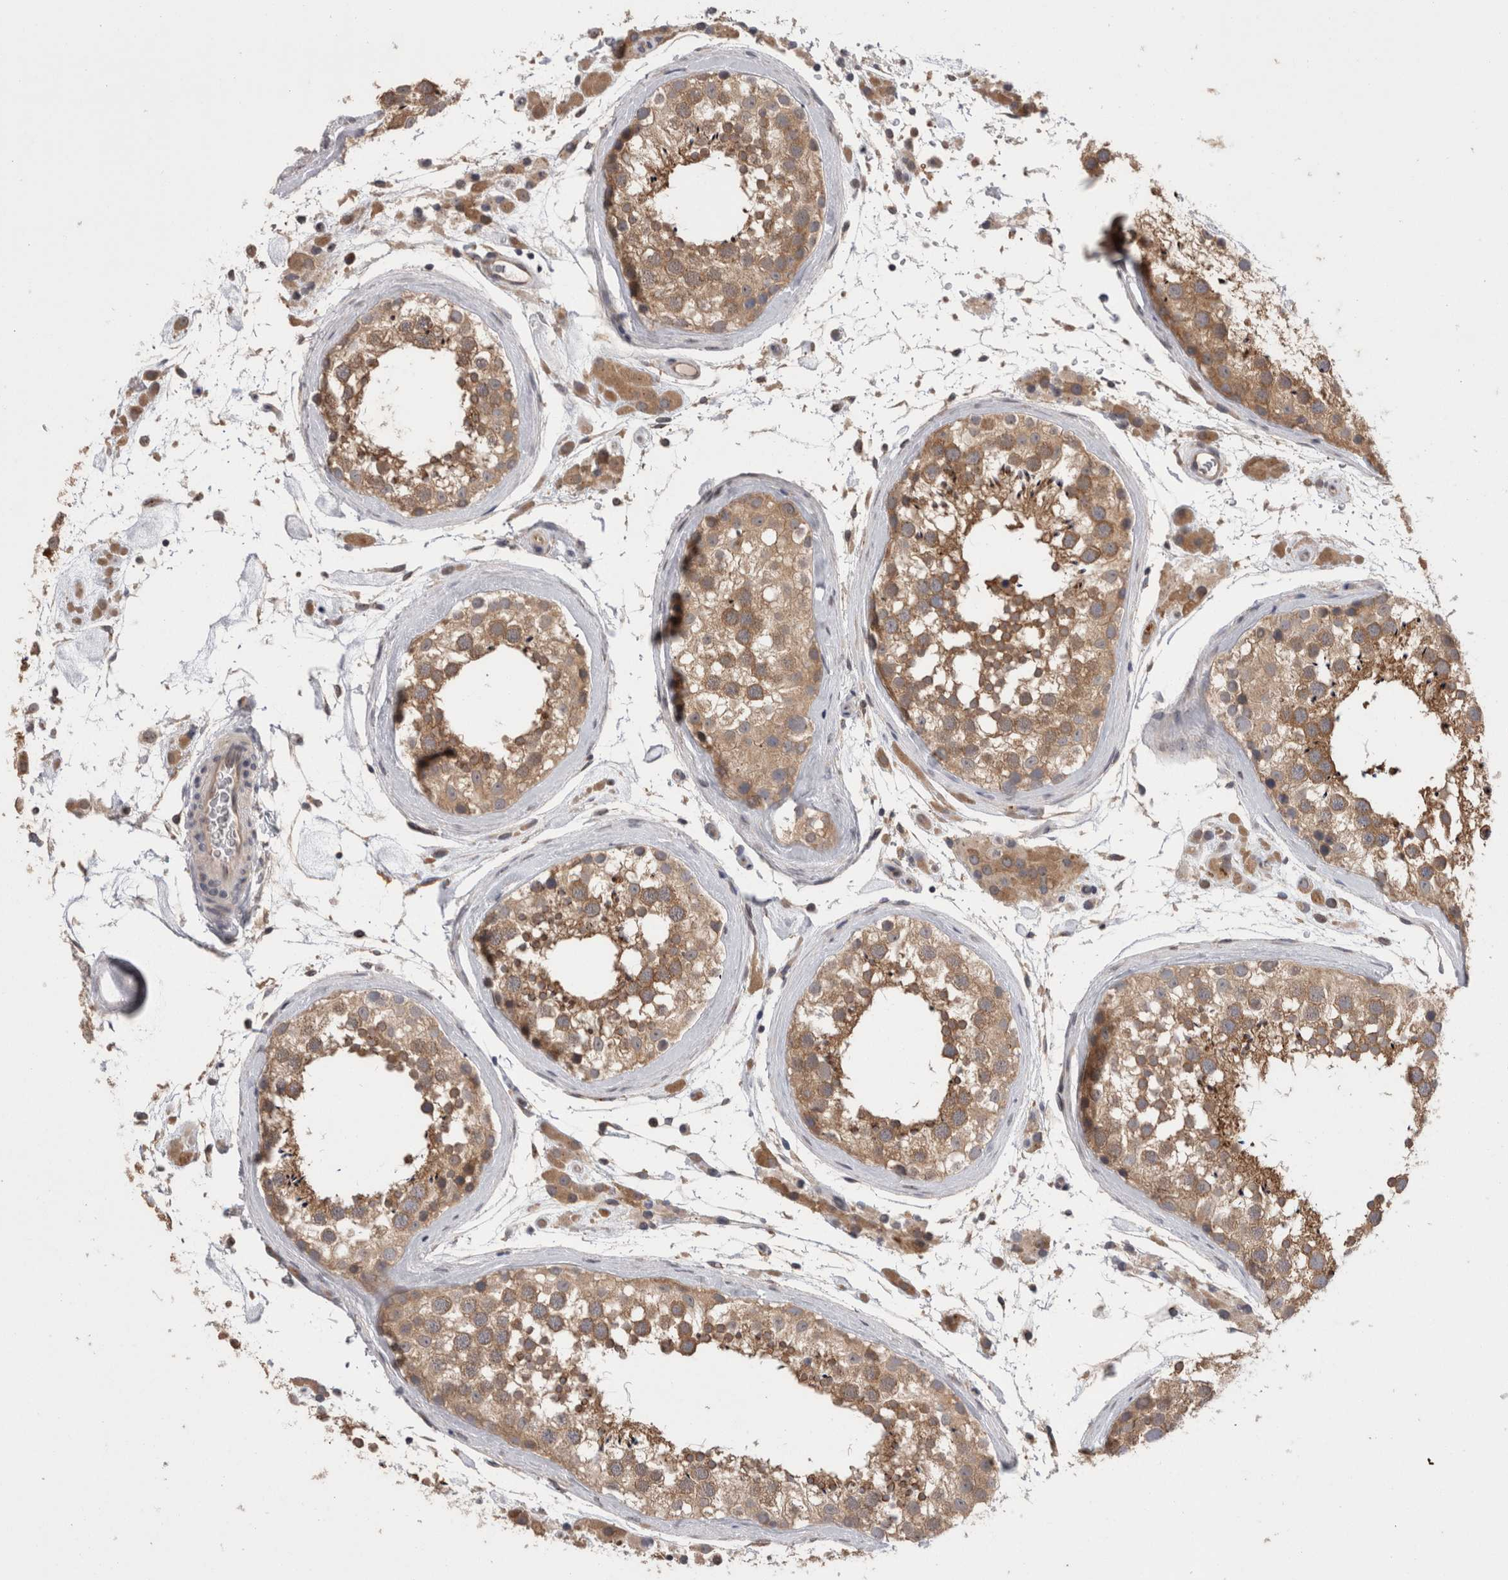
{"staining": {"intensity": "moderate", "quantity": ">75%", "location": "cytoplasmic/membranous"}, "tissue": "testis", "cell_type": "Cells in seminiferous ducts", "image_type": "normal", "snomed": [{"axis": "morphology", "description": "Normal tissue, NOS"}, {"axis": "topography", "description": "Testis"}], "caption": "Immunohistochemistry photomicrograph of normal testis: testis stained using IHC shows medium levels of moderate protein expression localized specifically in the cytoplasmic/membranous of cells in seminiferous ducts, appearing as a cytoplasmic/membranous brown color.", "gene": "DCTN6", "patient": {"sex": "male", "age": 46}}